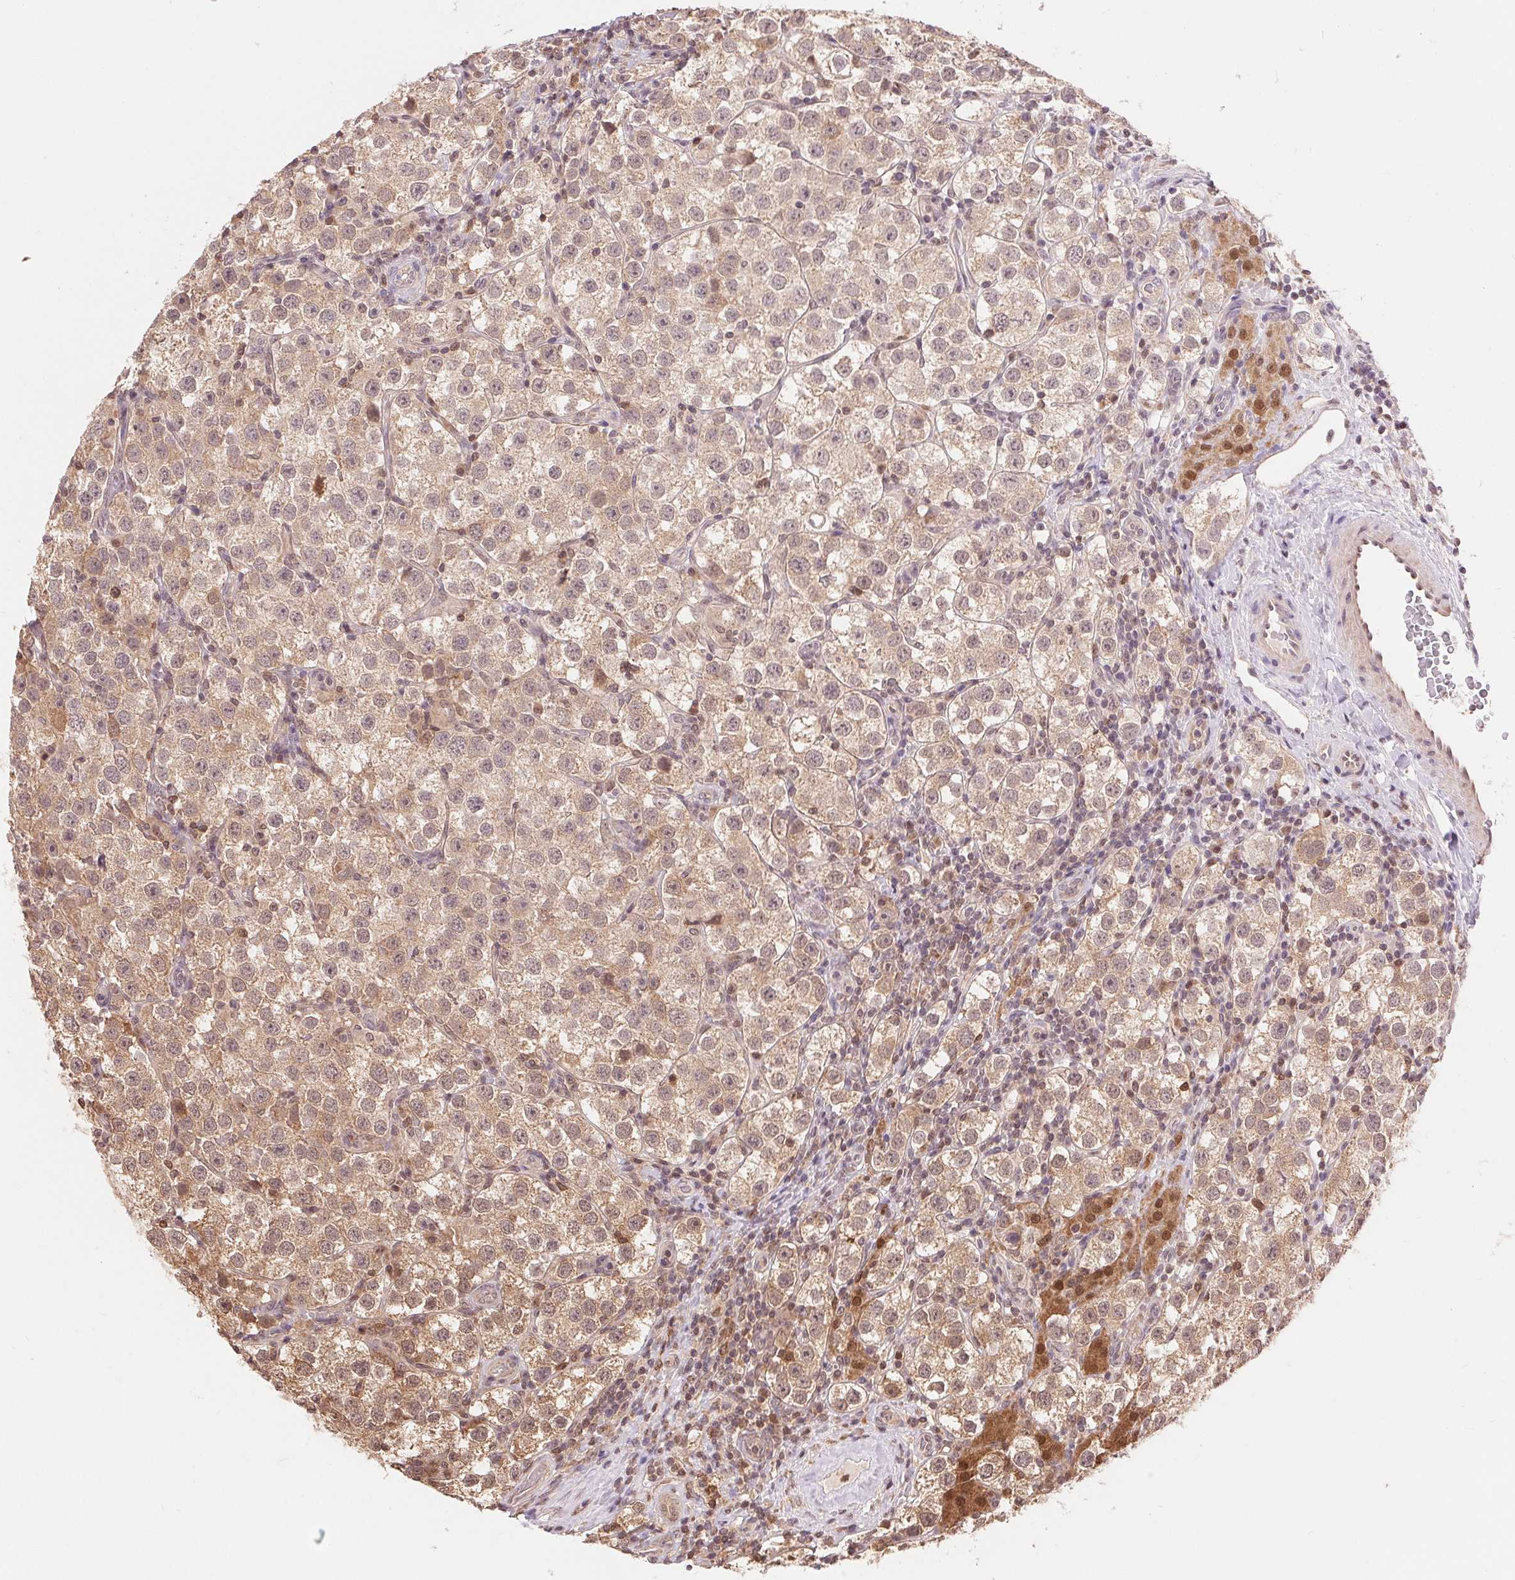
{"staining": {"intensity": "moderate", "quantity": ">75%", "location": "cytoplasmic/membranous"}, "tissue": "testis cancer", "cell_type": "Tumor cells", "image_type": "cancer", "snomed": [{"axis": "morphology", "description": "Seminoma, NOS"}, {"axis": "topography", "description": "Testis"}], "caption": "A histopathology image of human testis cancer stained for a protein displays moderate cytoplasmic/membranous brown staining in tumor cells.", "gene": "TMEM273", "patient": {"sex": "male", "age": 37}}